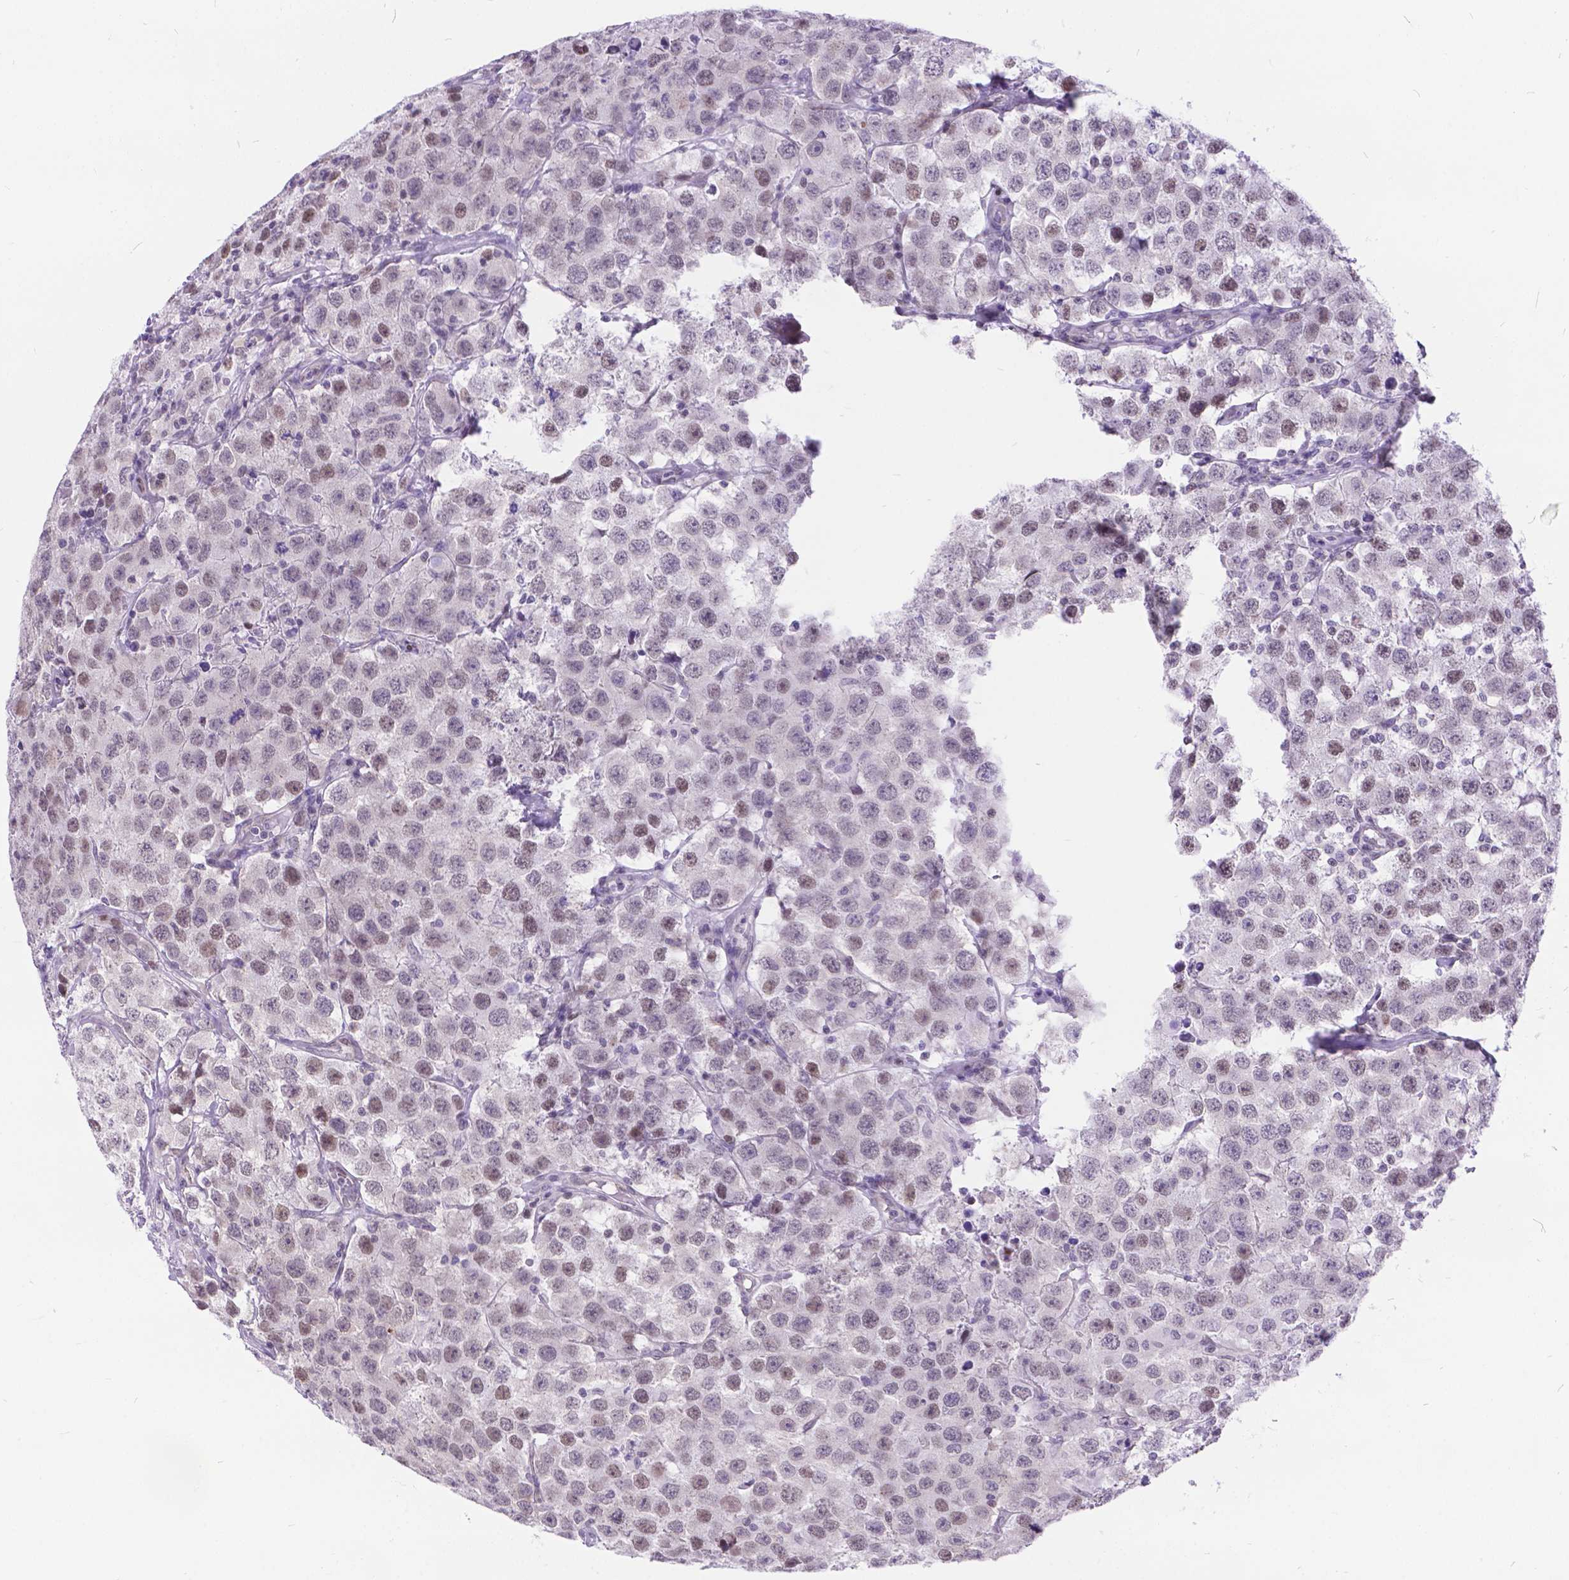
{"staining": {"intensity": "weak", "quantity": "25%-75%", "location": "nuclear"}, "tissue": "testis cancer", "cell_type": "Tumor cells", "image_type": "cancer", "snomed": [{"axis": "morphology", "description": "Seminoma, NOS"}, {"axis": "topography", "description": "Testis"}], "caption": "Tumor cells show low levels of weak nuclear expression in approximately 25%-75% of cells in human seminoma (testis).", "gene": "FAM124B", "patient": {"sex": "male", "age": 52}}